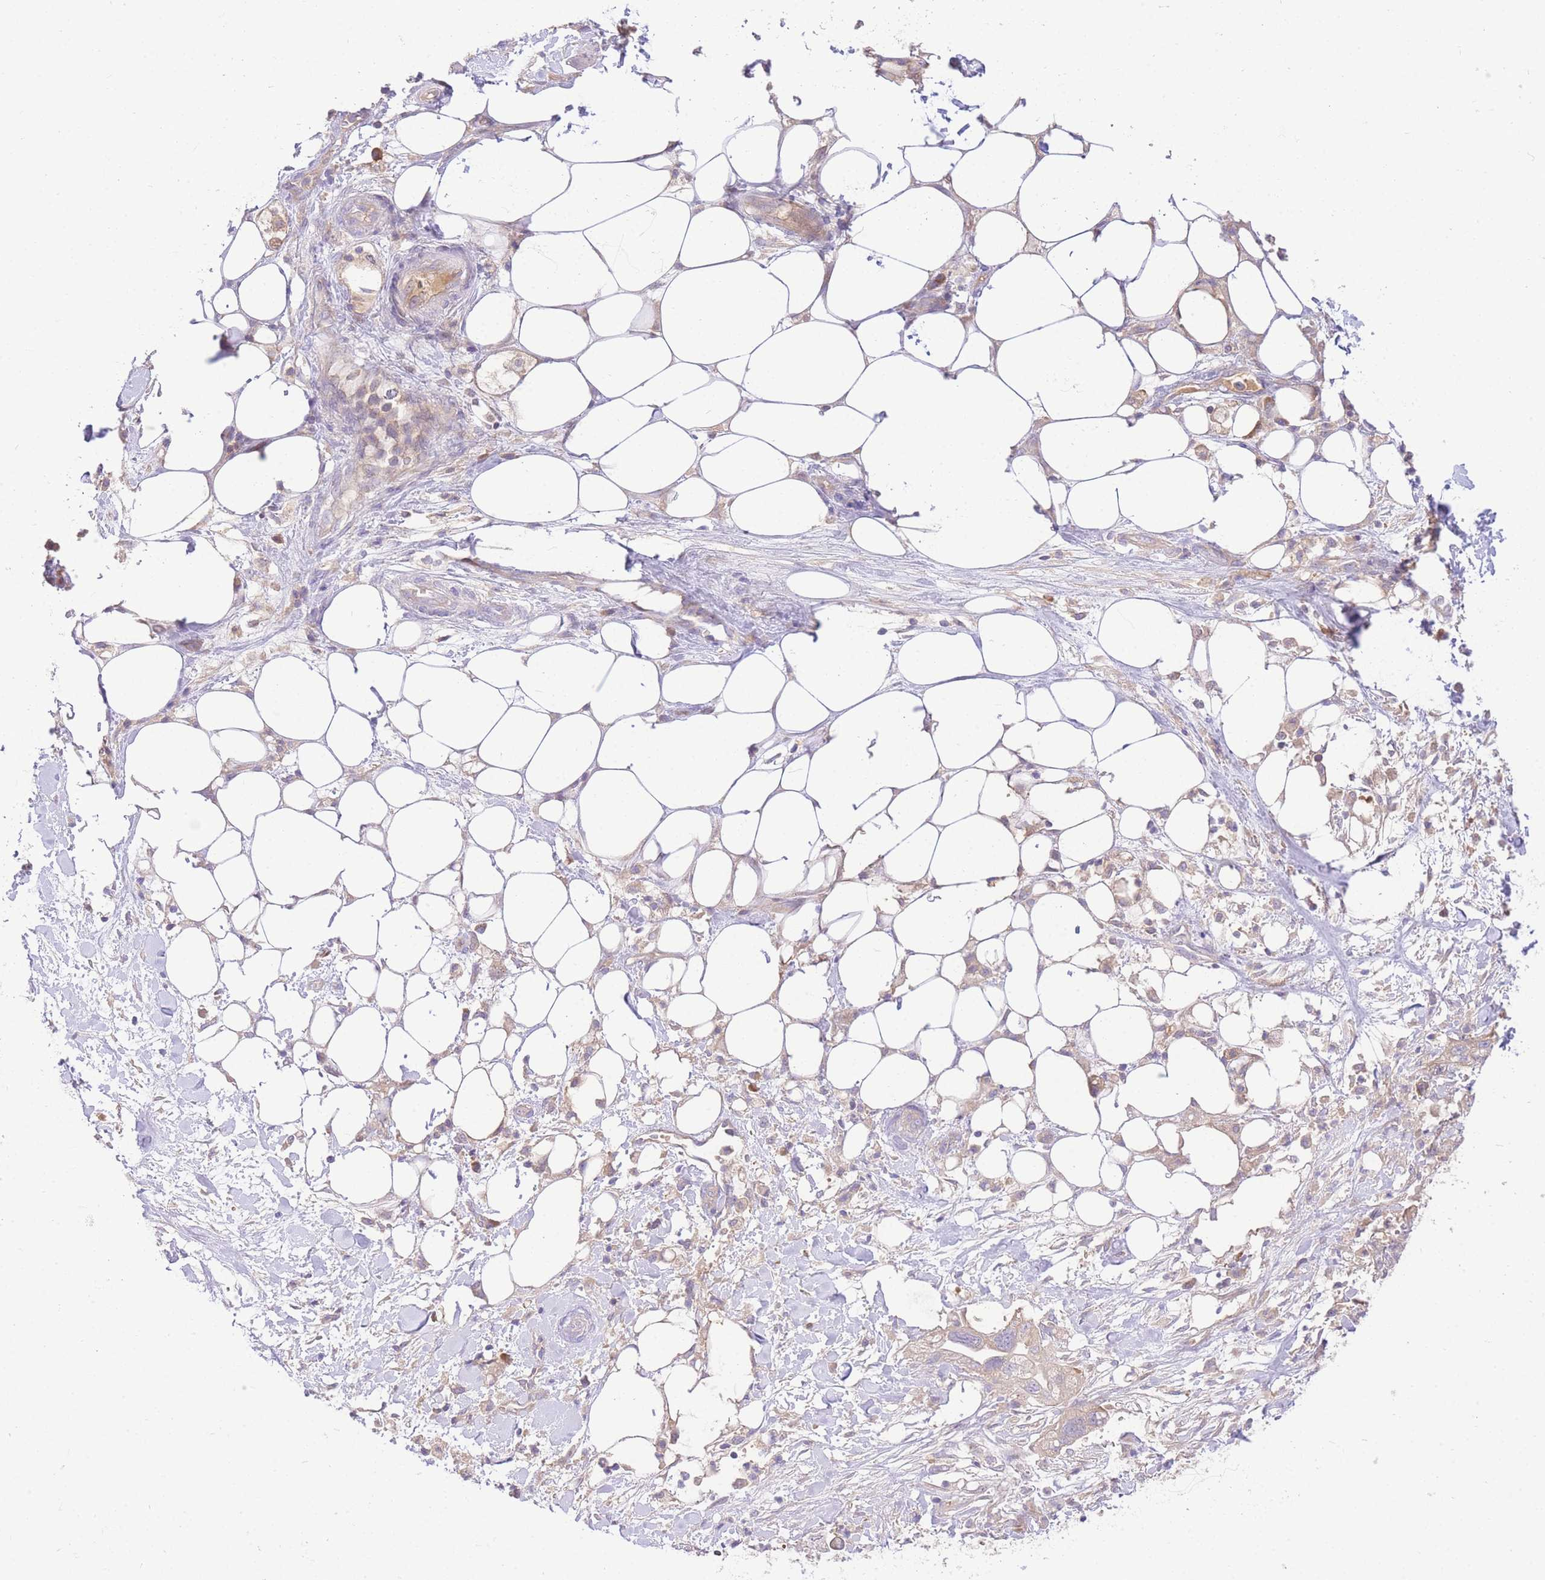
{"staining": {"intensity": "weak", "quantity": ">75%", "location": "cytoplasmic/membranous"}, "tissue": "pancreatic cancer", "cell_type": "Tumor cells", "image_type": "cancer", "snomed": [{"axis": "morphology", "description": "Adenocarcinoma, NOS"}, {"axis": "topography", "description": "Pancreas"}], "caption": "A brown stain labels weak cytoplasmic/membranous staining of a protein in pancreatic cancer (adenocarcinoma) tumor cells.", "gene": "LIPH", "patient": {"sex": "male", "age": 44}}